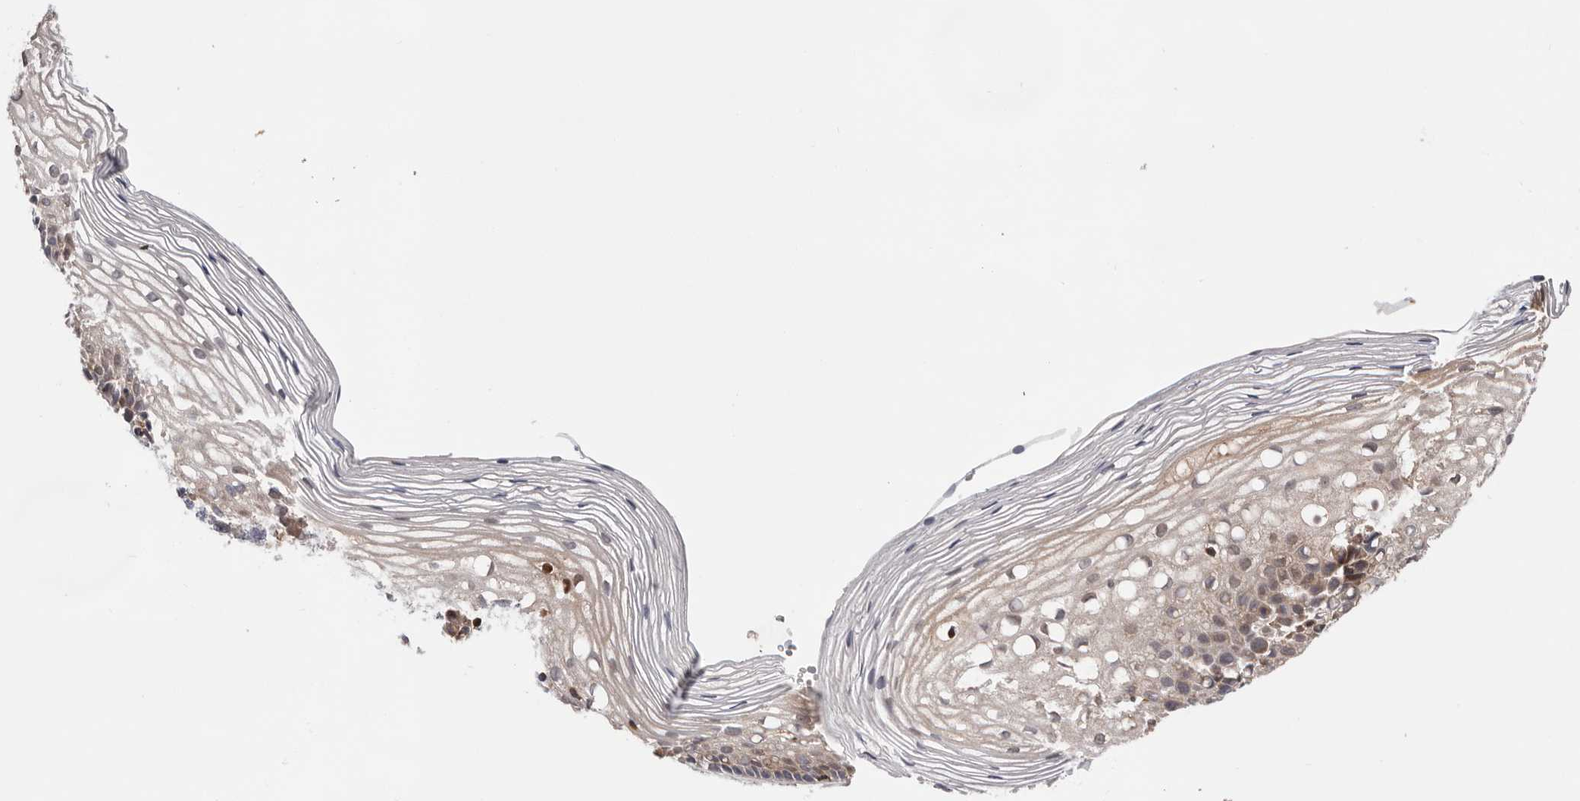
{"staining": {"intensity": "weak", "quantity": "<25%", "location": "cytoplasmic/membranous"}, "tissue": "cervix", "cell_type": "Glandular cells", "image_type": "normal", "snomed": [{"axis": "morphology", "description": "Normal tissue, NOS"}, {"axis": "topography", "description": "Cervix"}], "caption": "Immunohistochemical staining of normal human cervix displays no significant positivity in glandular cells. The staining is performed using DAB brown chromogen with nuclei counter-stained in using hematoxylin.", "gene": "RNF213", "patient": {"sex": "female", "age": 27}}